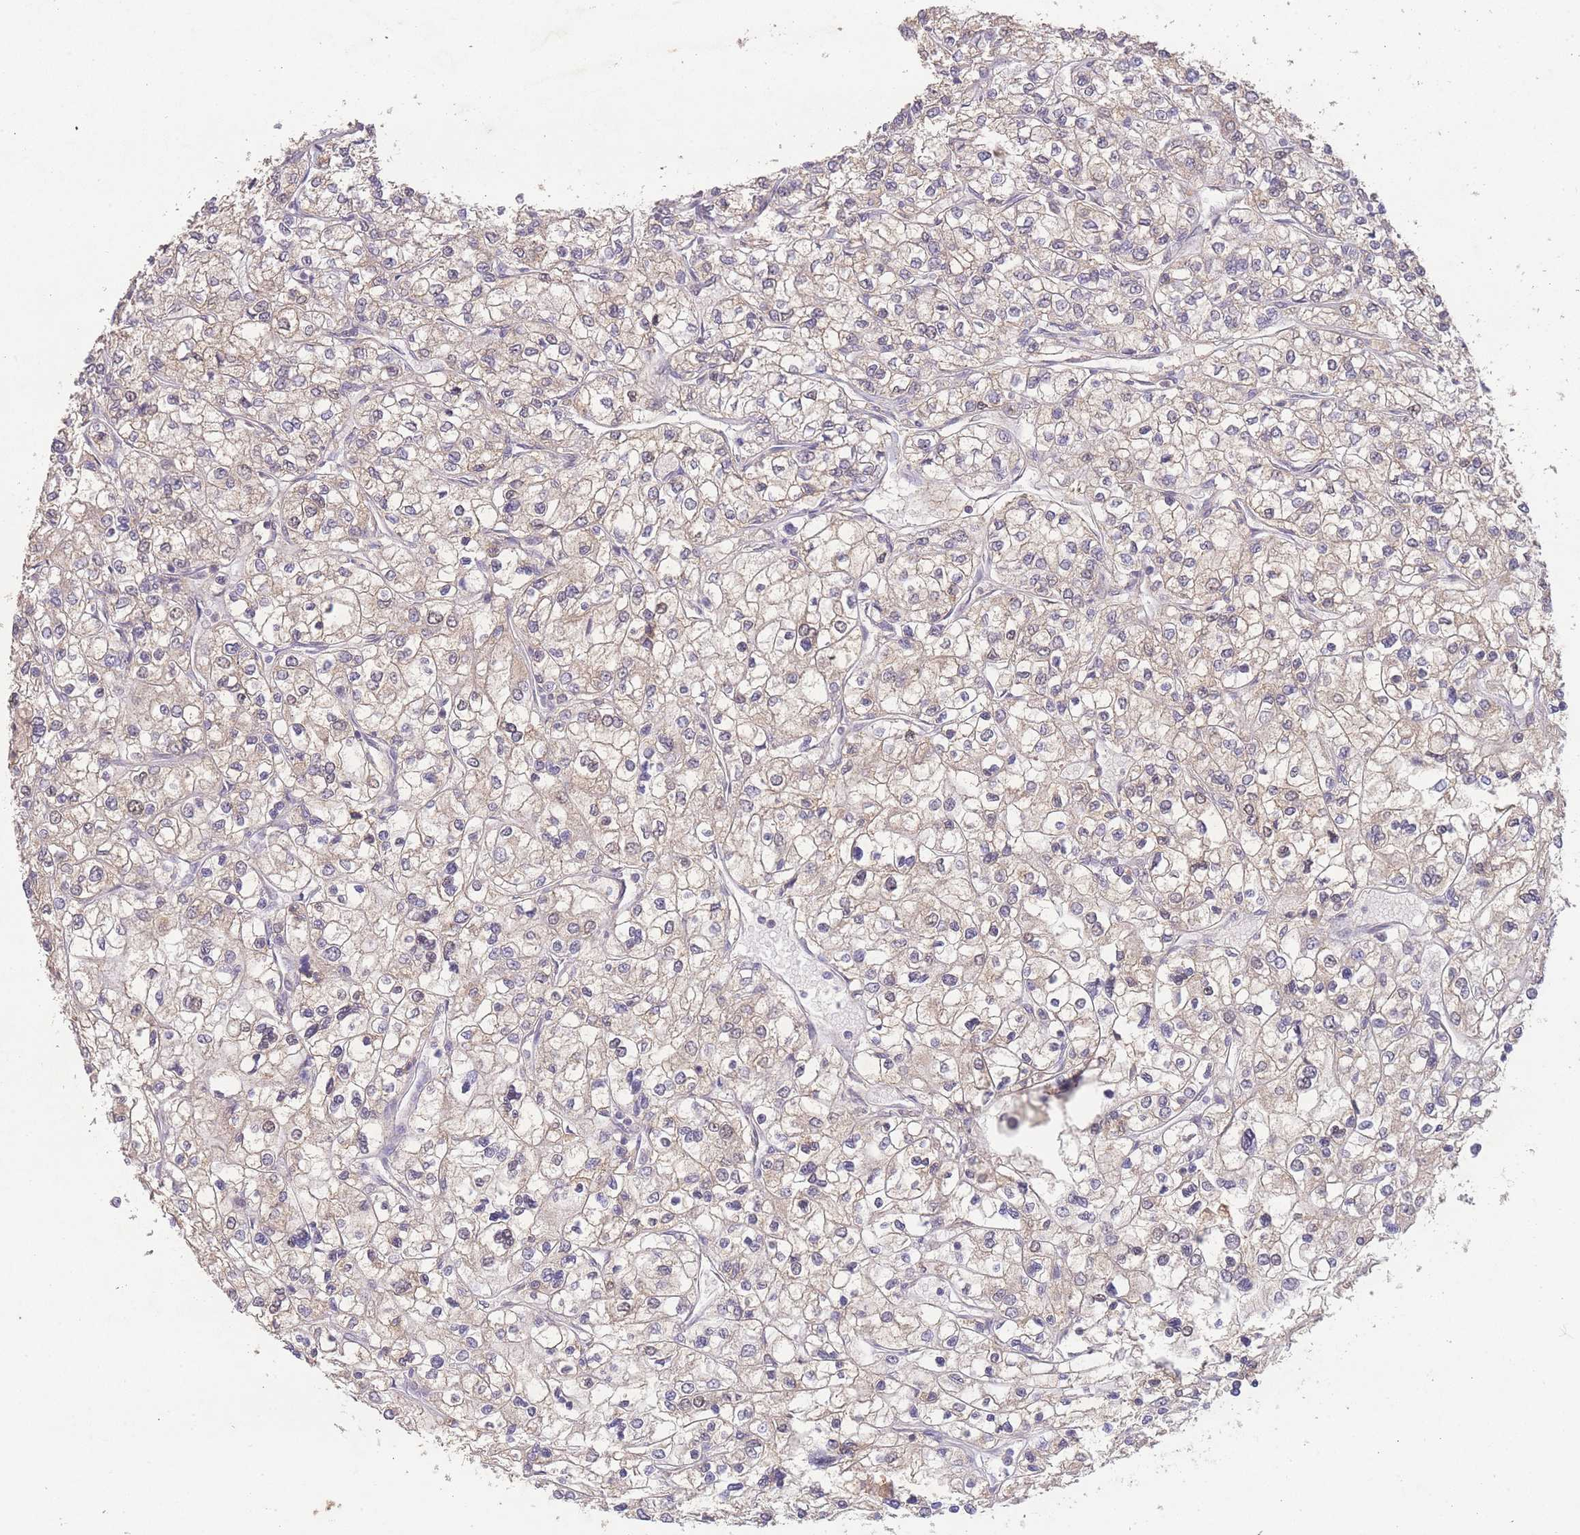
{"staining": {"intensity": "weak", "quantity": "<25%", "location": "cytoplasmic/membranous"}, "tissue": "renal cancer", "cell_type": "Tumor cells", "image_type": "cancer", "snomed": [{"axis": "morphology", "description": "Adenocarcinoma, NOS"}, {"axis": "topography", "description": "Kidney"}], "caption": "The histopathology image shows no staining of tumor cells in renal cancer.", "gene": "RNF144B", "patient": {"sex": "male", "age": 80}}